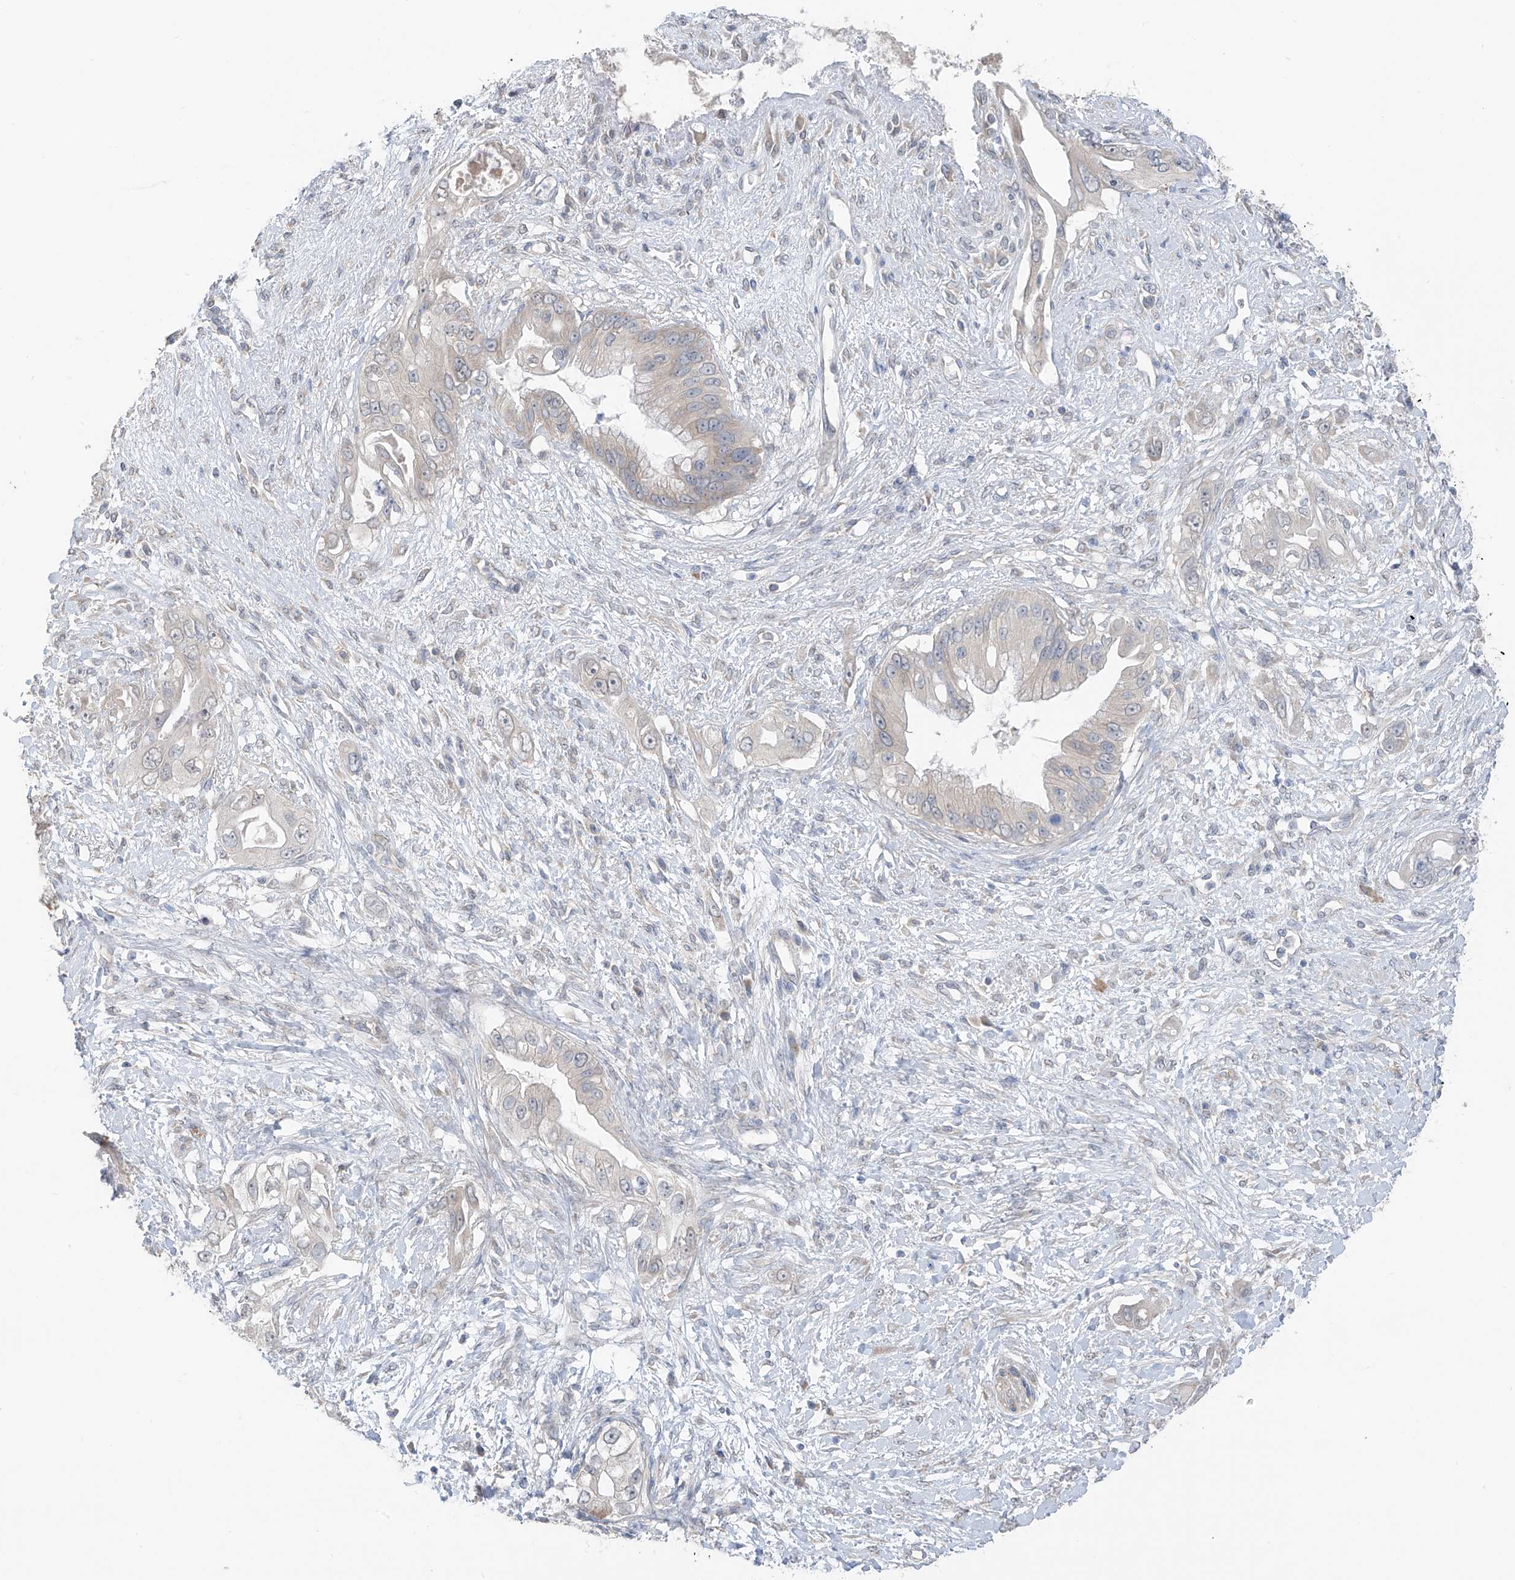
{"staining": {"intensity": "negative", "quantity": "none", "location": "none"}, "tissue": "pancreatic cancer", "cell_type": "Tumor cells", "image_type": "cancer", "snomed": [{"axis": "morphology", "description": "Inflammation, NOS"}, {"axis": "morphology", "description": "Adenocarcinoma, NOS"}, {"axis": "topography", "description": "Pancreas"}], "caption": "An immunohistochemistry (IHC) photomicrograph of adenocarcinoma (pancreatic) is shown. There is no staining in tumor cells of adenocarcinoma (pancreatic).", "gene": "NALCN", "patient": {"sex": "female", "age": 56}}